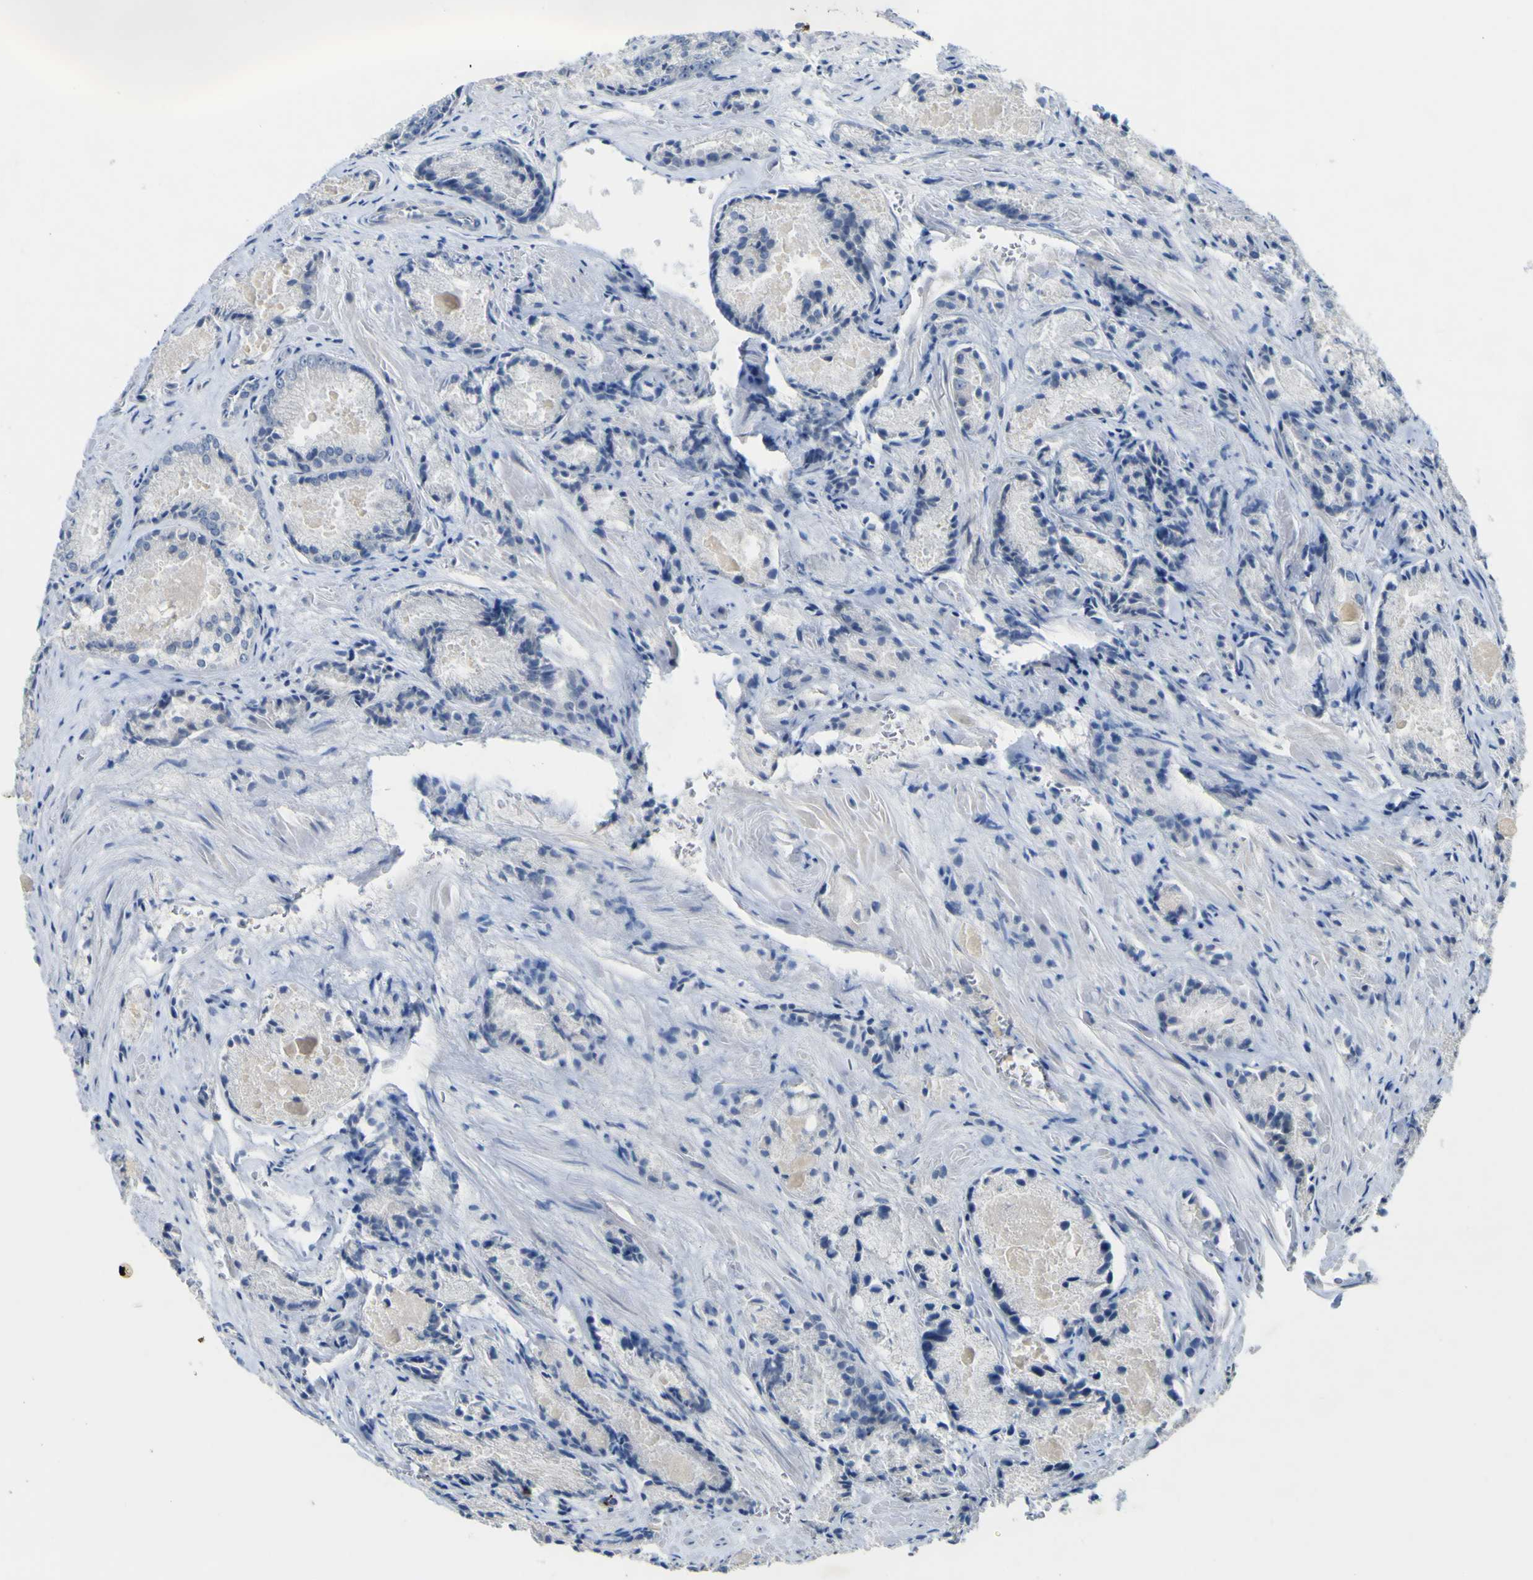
{"staining": {"intensity": "negative", "quantity": "none", "location": "none"}, "tissue": "prostate cancer", "cell_type": "Tumor cells", "image_type": "cancer", "snomed": [{"axis": "morphology", "description": "Adenocarcinoma, Low grade"}, {"axis": "topography", "description": "Prostate"}], "caption": "High power microscopy image of an immunohistochemistry image of prostate cancer, revealing no significant staining in tumor cells. The staining was performed using DAB (3,3'-diaminobenzidine) to visualize the protein expression in brown, while the nuclei were stained in blue with hematoxylin (Magnification: 20x).", "gene": "LDLR", "patient": {"sex": "male", "age": 64}}